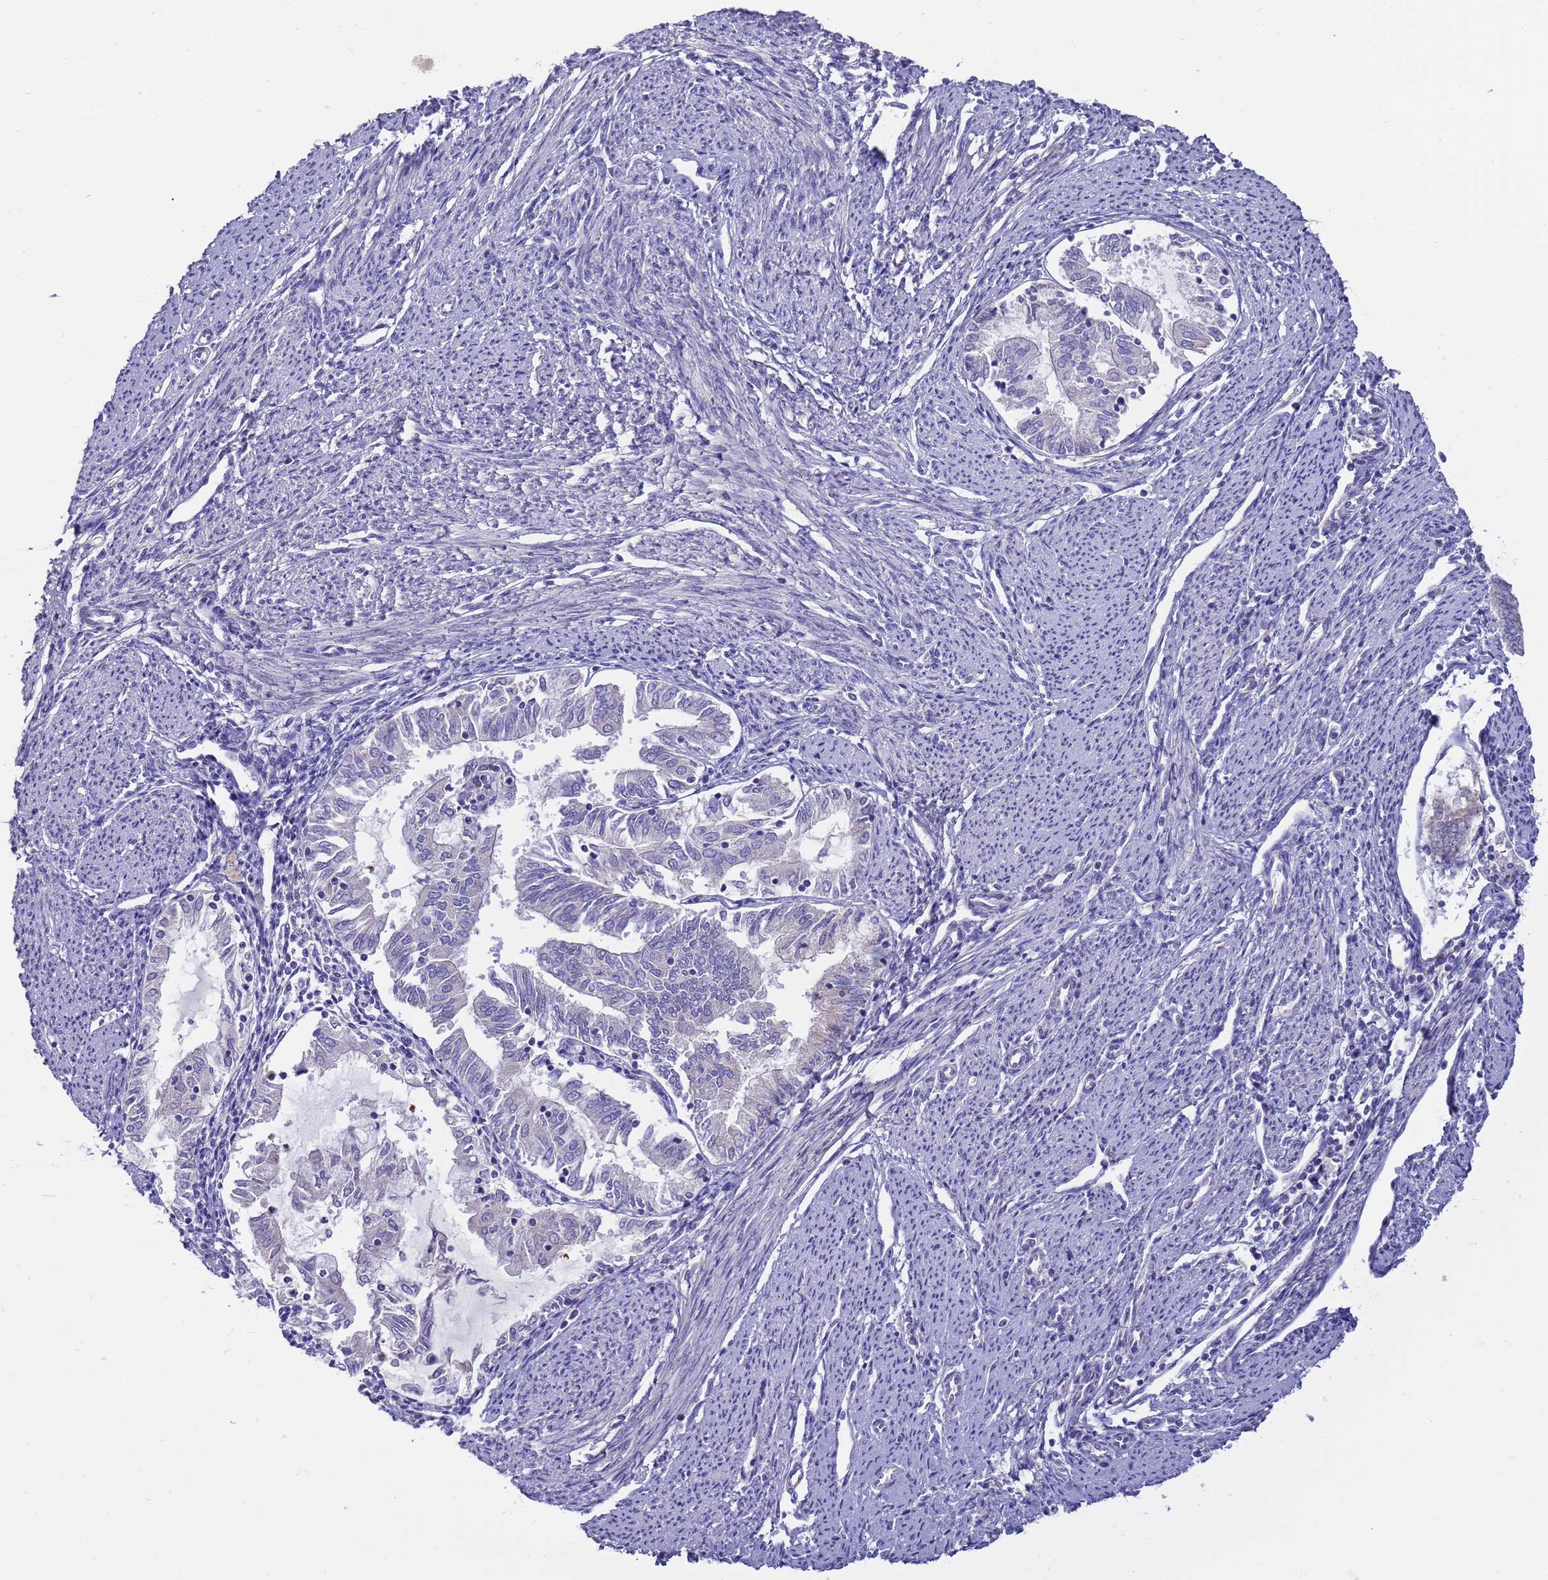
{"staining": {"intensity": "moderate", "quantity": "<25%", "location": "cytoplasmic/membranous"}, "tissue": "endometrial cancer", "cell_type": "Tumor cells", "image_type": "cancer", "snomed": [{"axis": "morphology", "description": "Adenocarcinoma, NOS"}, {"axis": "topography", "description": "Endometrium"}], "caption": "Protein analysis of endometrial cancer tissue demonstrates moderate cytoplasmic/membranous staining in about <25% of tumor cells.", "gene": "RIPPLY2", "patient": {"sex": "female", "age": 79}}